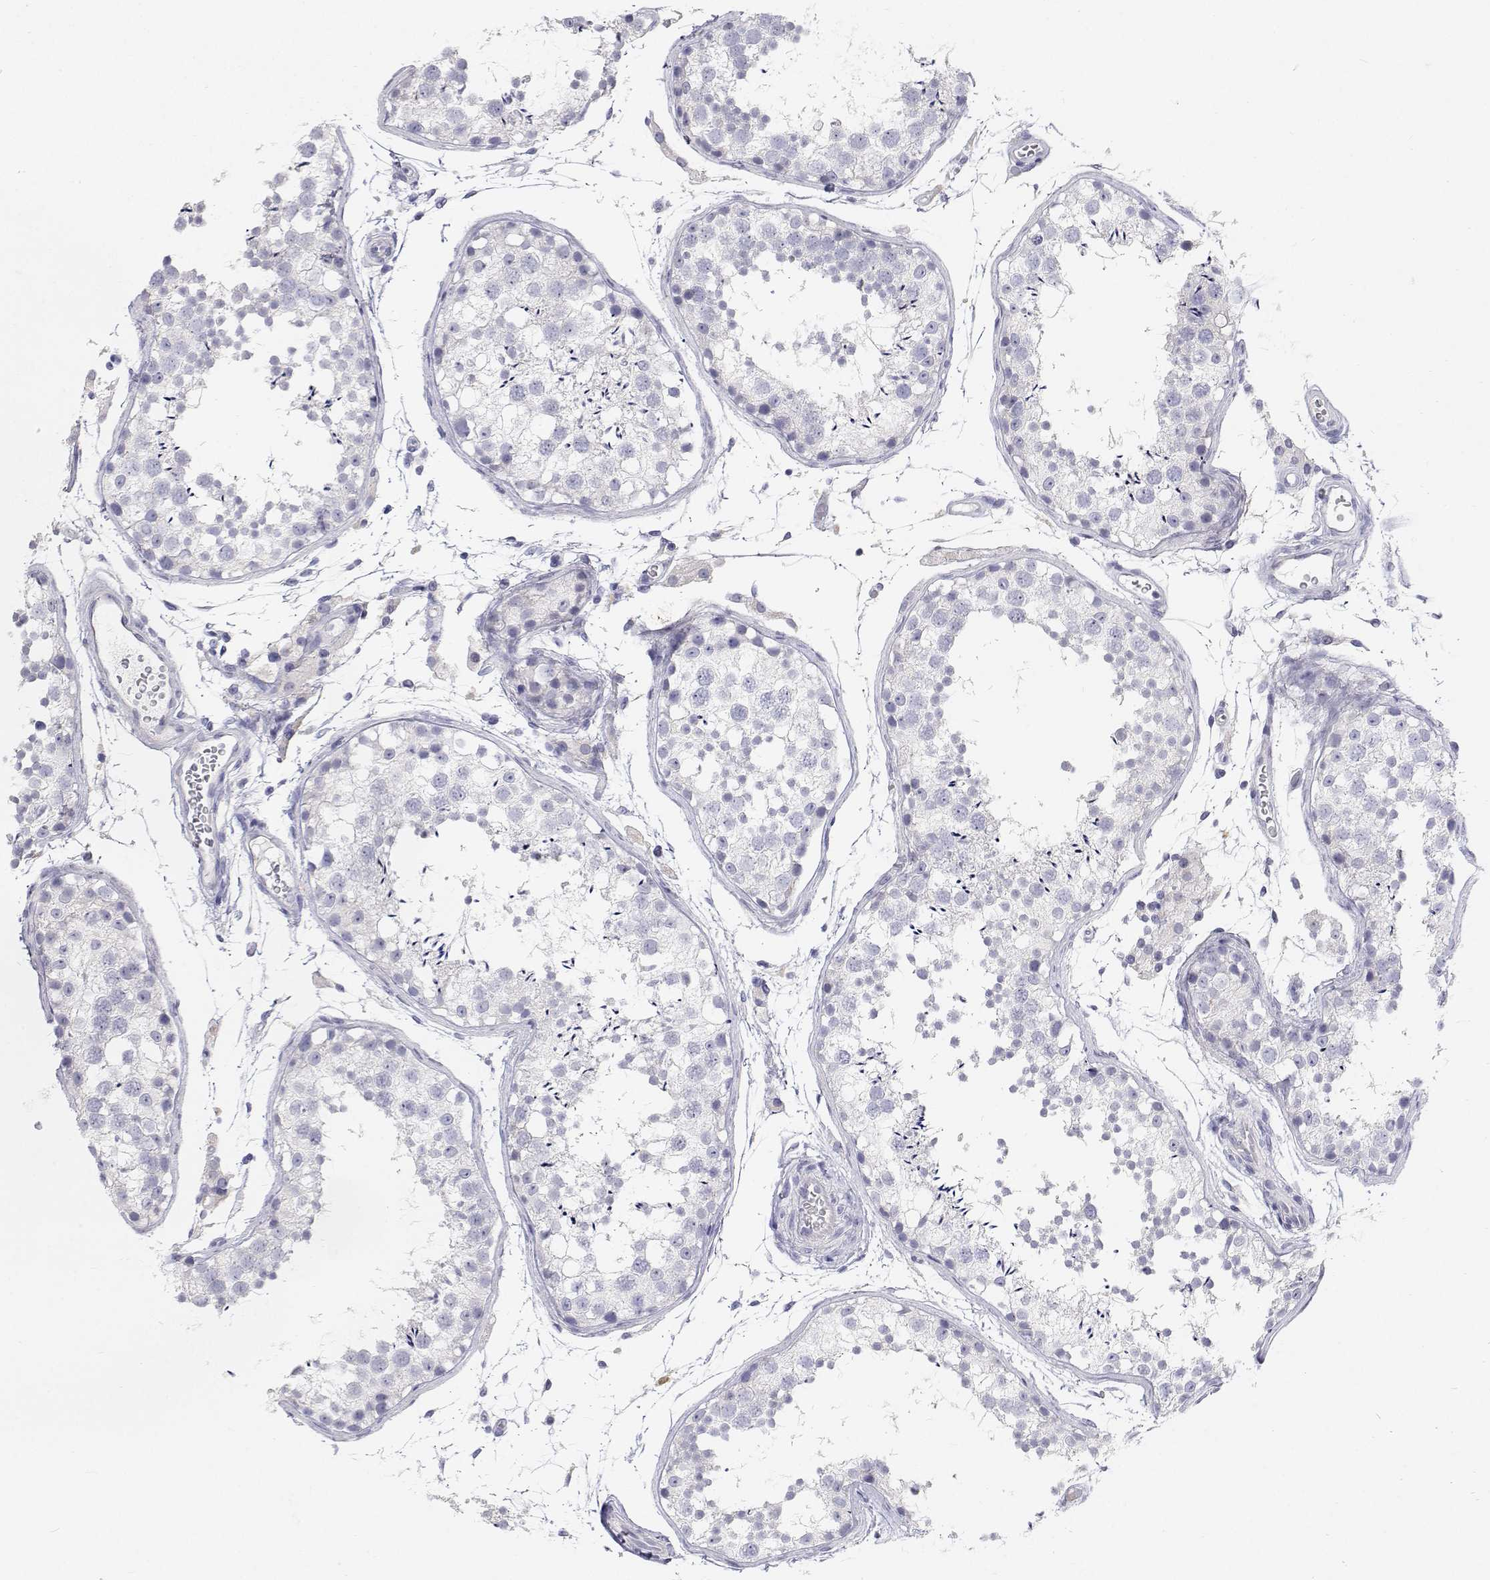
{"staining": {"intensity": "negative", "quantity": "none", "location": "none"}, "tissue": "testis", "cell_type": "Cells in seminiferous ducts", "image_type": "normal", "snomed": [{"axis": "morphology", "description": "Normal tissue, NOS"}, {"axis": "topography", "description": "Testis"}], "caption": "Immunohistochemistry of benign human testis reveals no staining in cells in seminiferous ducts. (Stains: DAB immunohistochemistry (IHC) with hematoxylin counter stain, Microscopy: brightfield microscopy at high magnification).", "gene": "NCR2", "patient": {"sex": "male", "age": 29}}